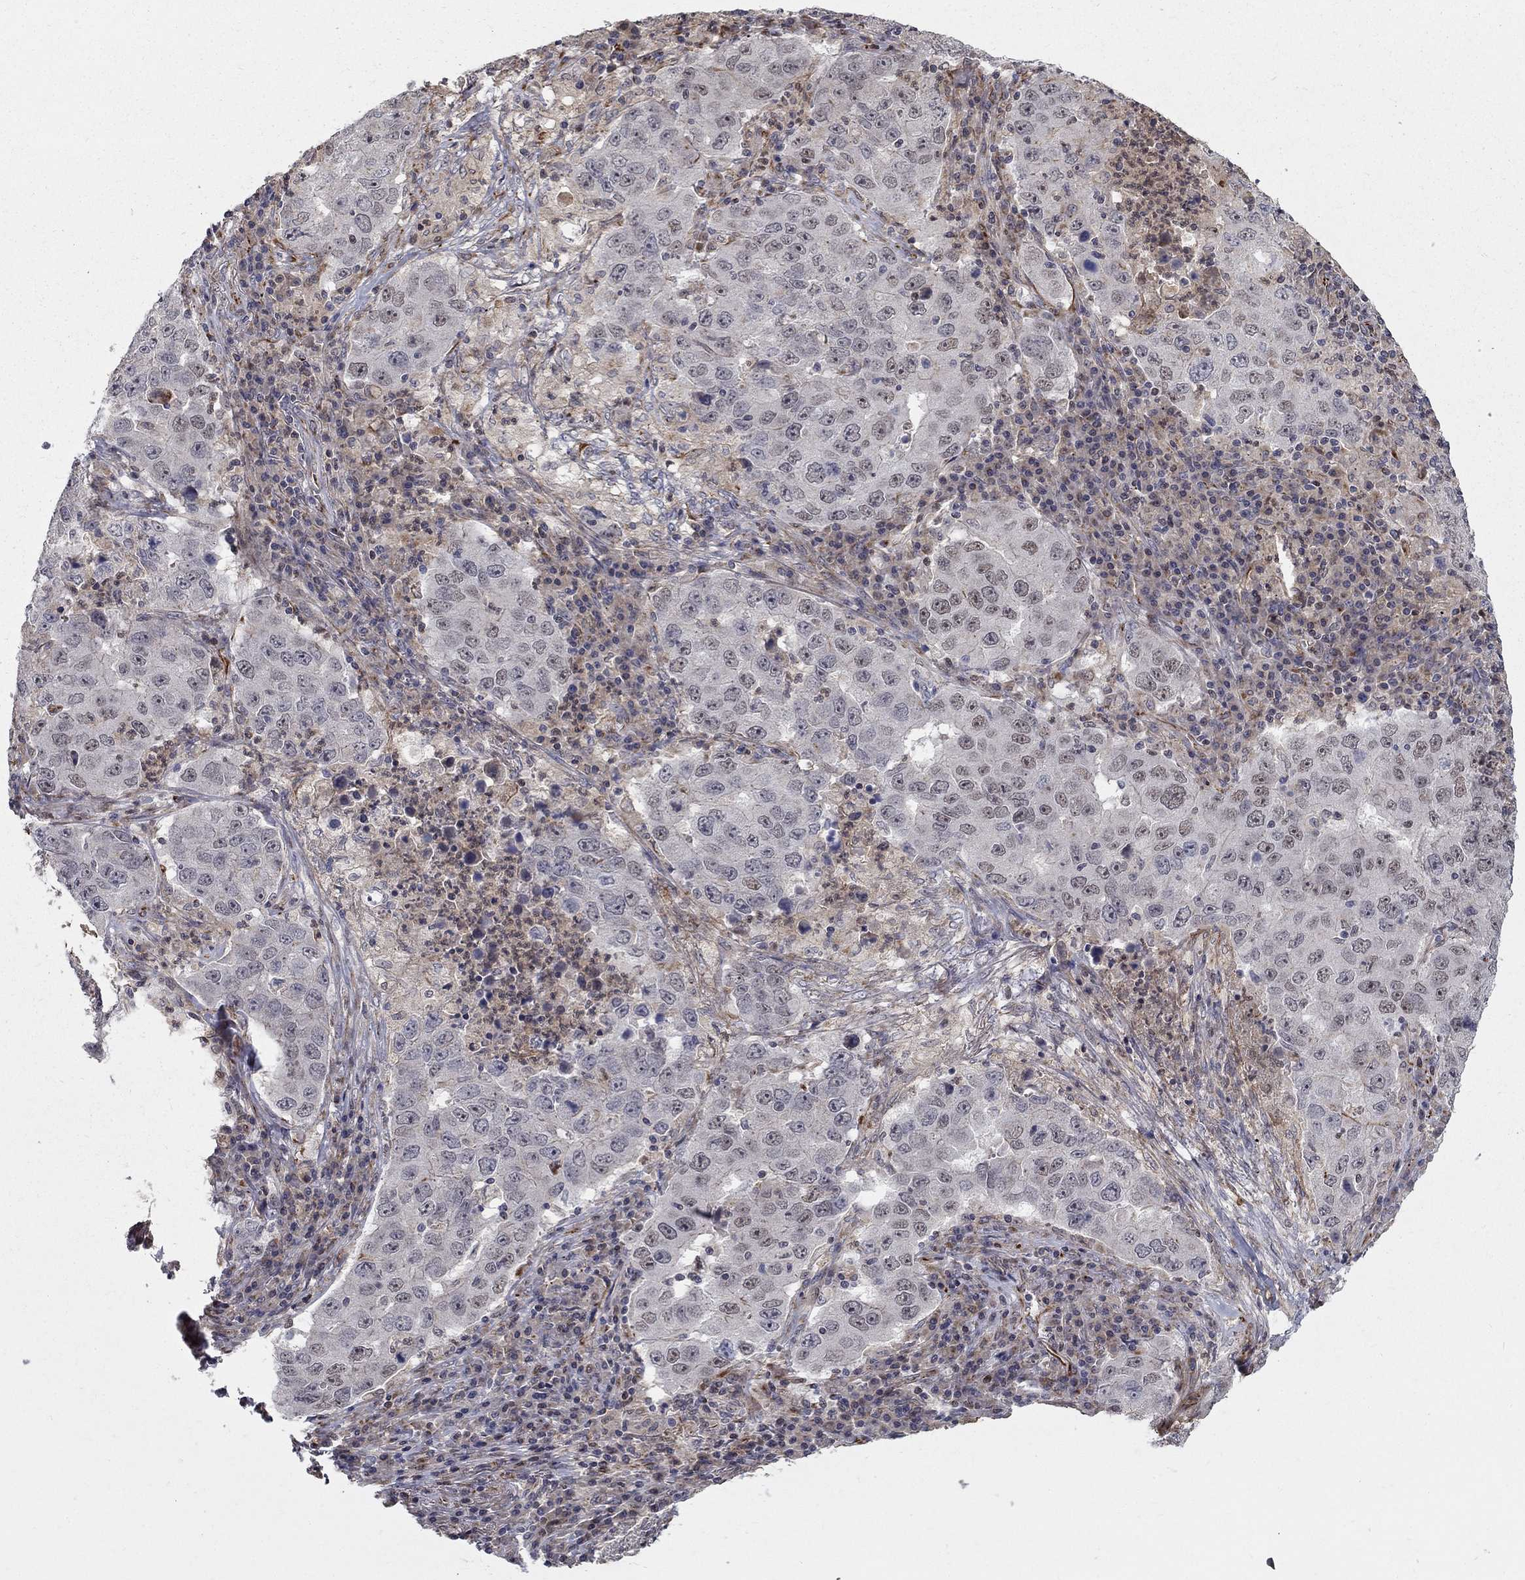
{"staining": {"intensity": "negative", "quantity": "none", "location": "none"}, "tissue": "lung cancer", "cell_type": "Tumor cells", "image_type": "cancer", "snomed": [{"axis": "morphology", "description": "Adenocarcinoma, NOS"}, {"axis": "topography", "description": "Lung"}], "caption": "Photomicrograph shows no significant protein staining in tumor cells of lung cancer.", "gene": "MSRA", "patient": {"sex": "male", "age": 73}}